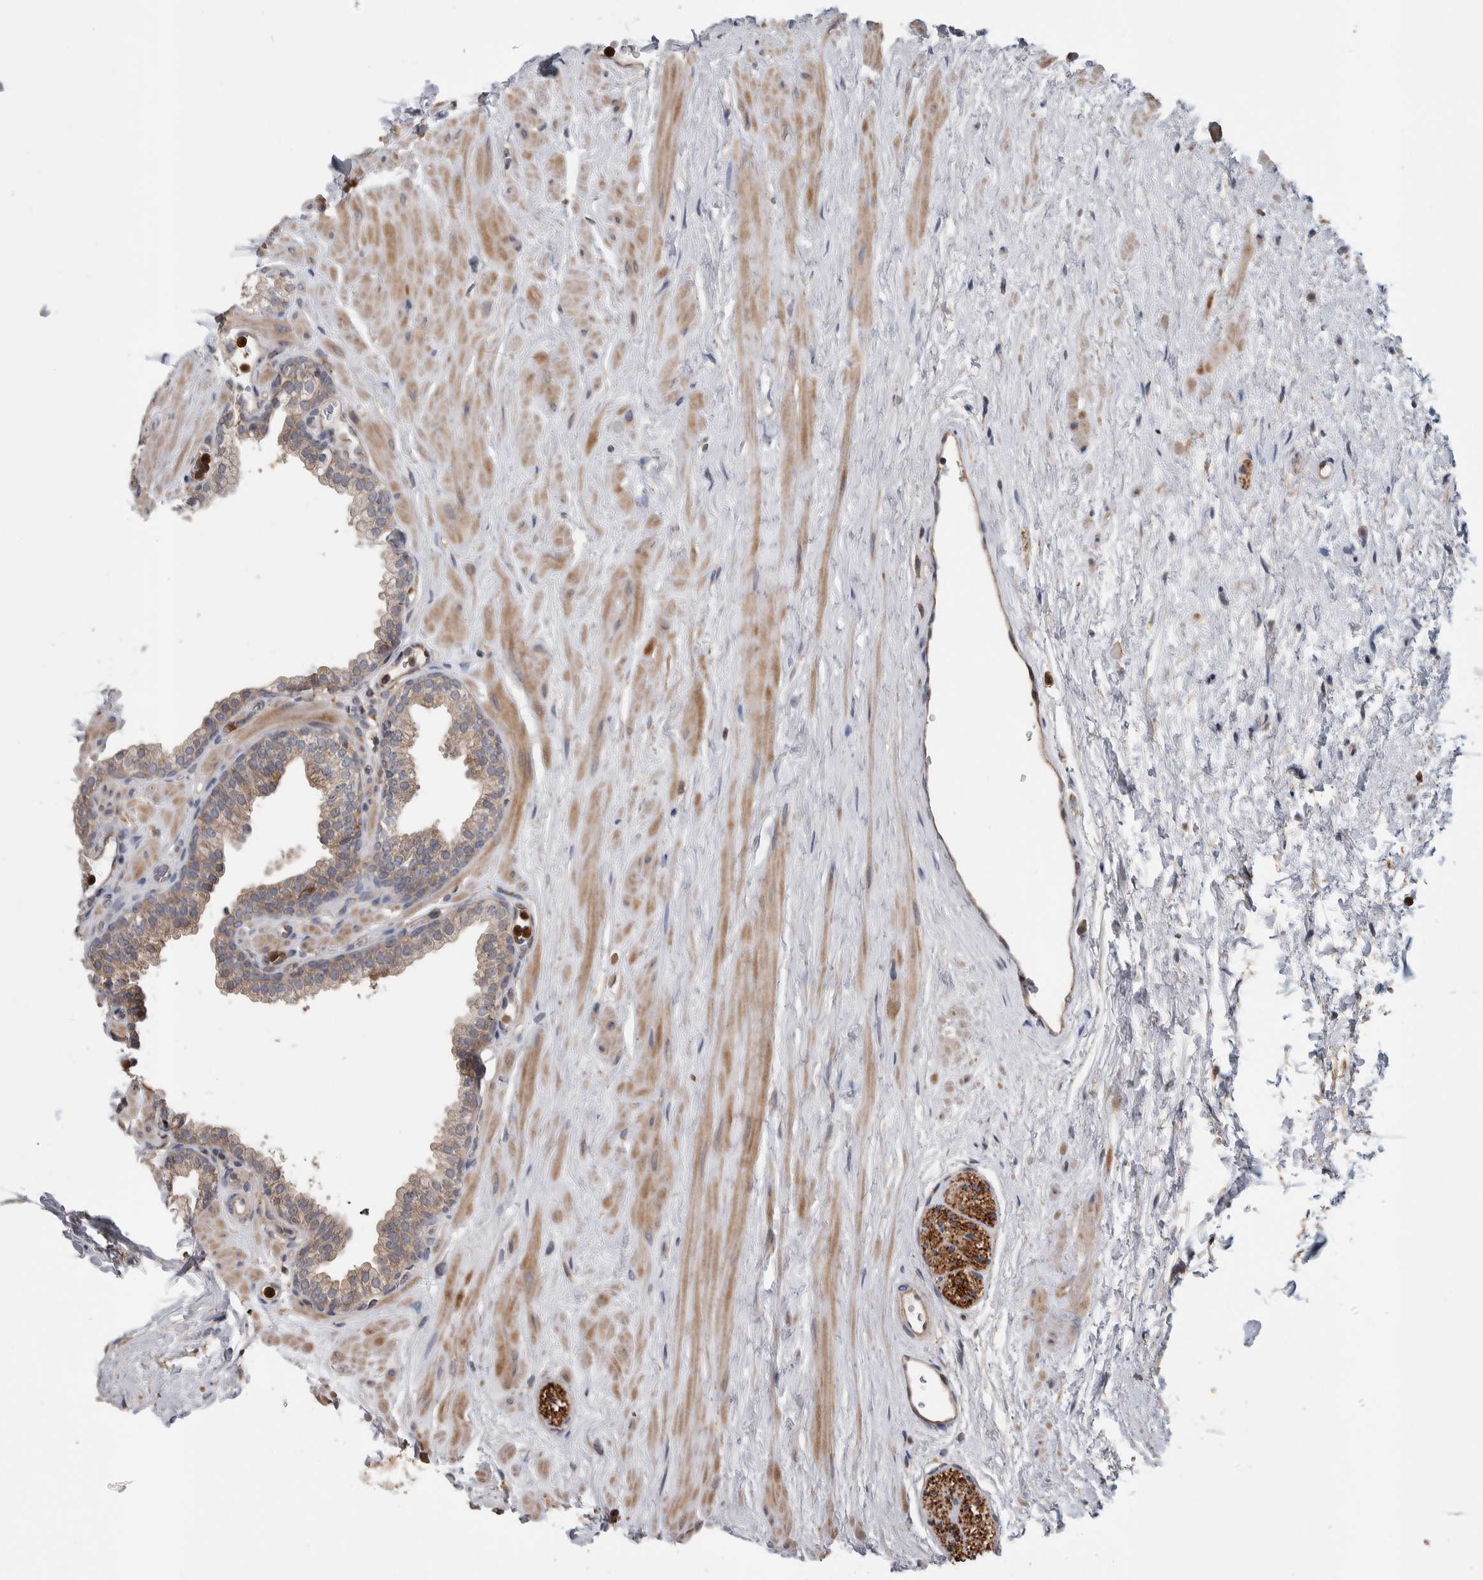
{"staining": {"intensity": "weak", "quantity": ">75%", "location": "cytoplasmic/membranous"}, "tissue": "prostate", "cell_type": "Glandular cells", "image_type": "normal", "snomed": [{"axis": "morphology", "description": "Normal tissue, NOS"}, {"axis": "morphology", "description": "Urothelial carcinoma, Low grade"}, {"axis": "topography", "description": "Urinary bladder"}, {"axis": "topography", "description": "Prostate"}], "caption": "DAB immunohistochemical staining of normal prostate demonstrates weak cytoplasmic/membranous protein positivity in about >75% of glandular cells.", "gene": "SDCBP", "patient": {"sex": "male", "age": 60}}